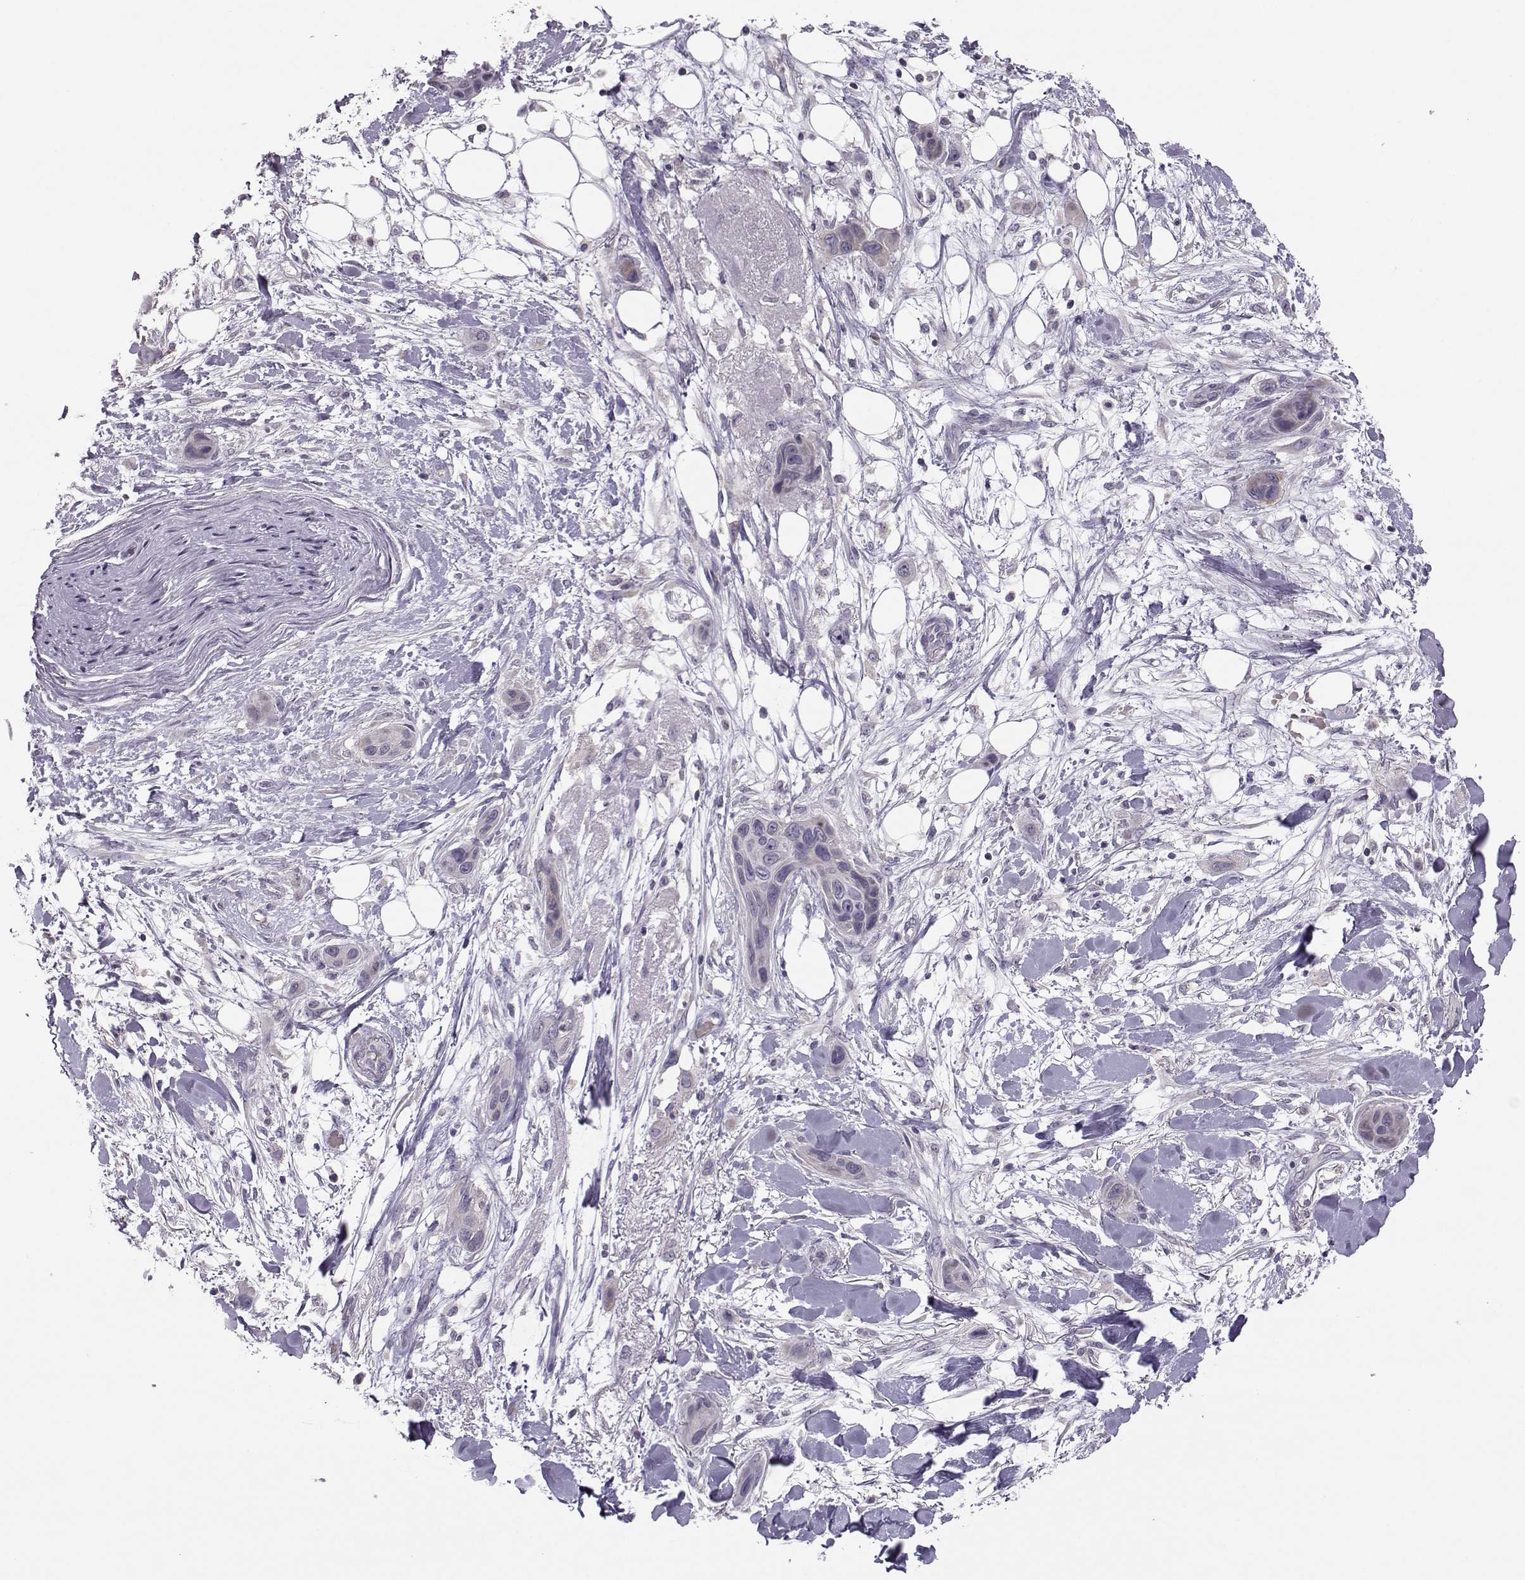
{"staining": {"intensity": "negative", "quantity": "none", "location": "none"}, "tissue": "skin cancer", "cell_type": "Tumor cells", "image_type": "cancer", "snomed": [{"axis": "morphology", "description": "Squamous cell carcinoma, NOS"}, {"axis": "topography", "description": "Skin"}], "caption": "Micrograph shows no protein staining in tumor cells of skin squamous cell carcinoma tissue.", "gene": "FCAMR", "patient": {"sex": "male", "age": 79}}